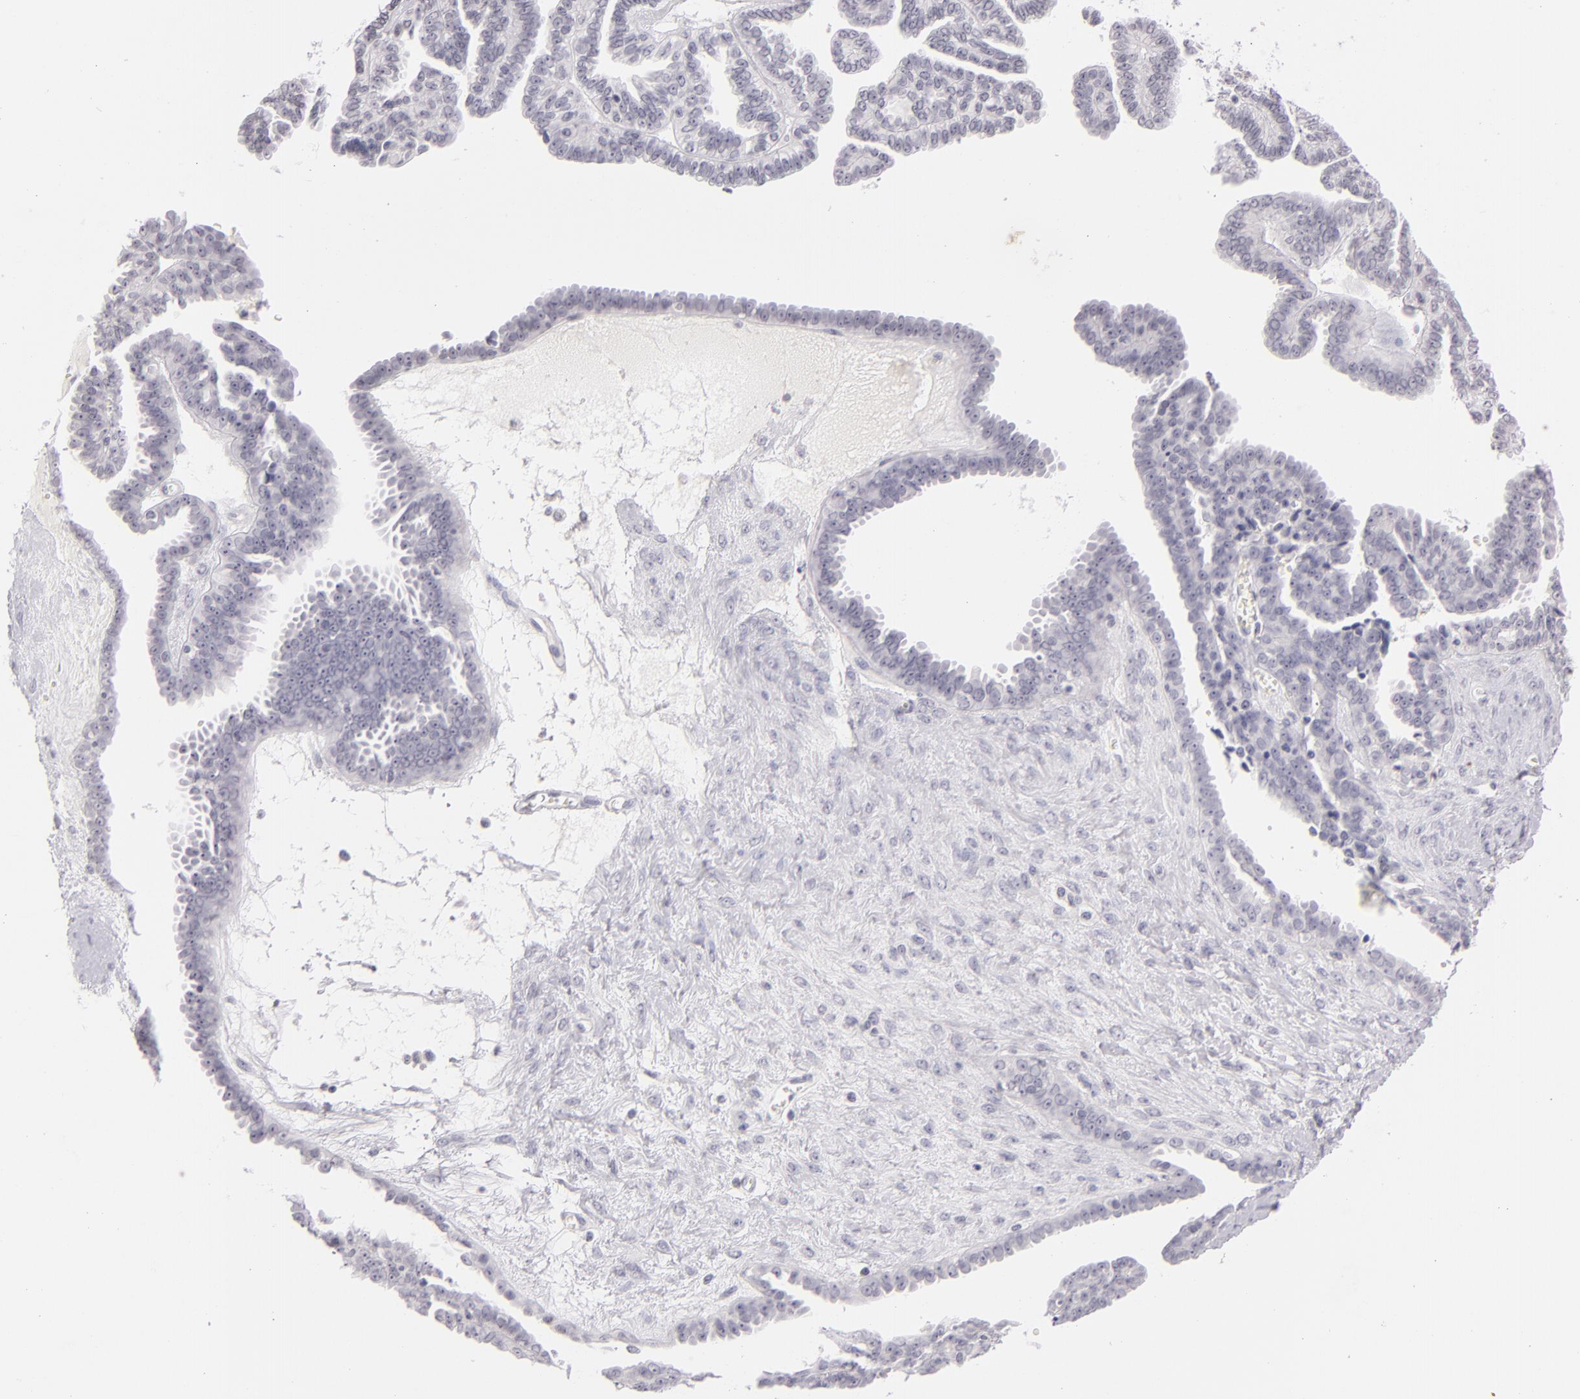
{"staining": {"intensity": "negative", "quantity": "none", "location": "none"}, "tissue": "ovarian cancer", "cell_type": "Tumor cells", "image_type": "cancer", "snomed": [{"axis": "morphology", "description": "Cystadenocarcinoma, serous, NOS"}, {"axis": "topography", "description": "Ovary"}], "caption": "This is an immunohistochemistry (IHC) histopathology image of human ovarian serous cystadenocarcinoma. There is no expression in tumor cells.", "gene": "CD40", "patient": {"sex": "female", "age": 71}}